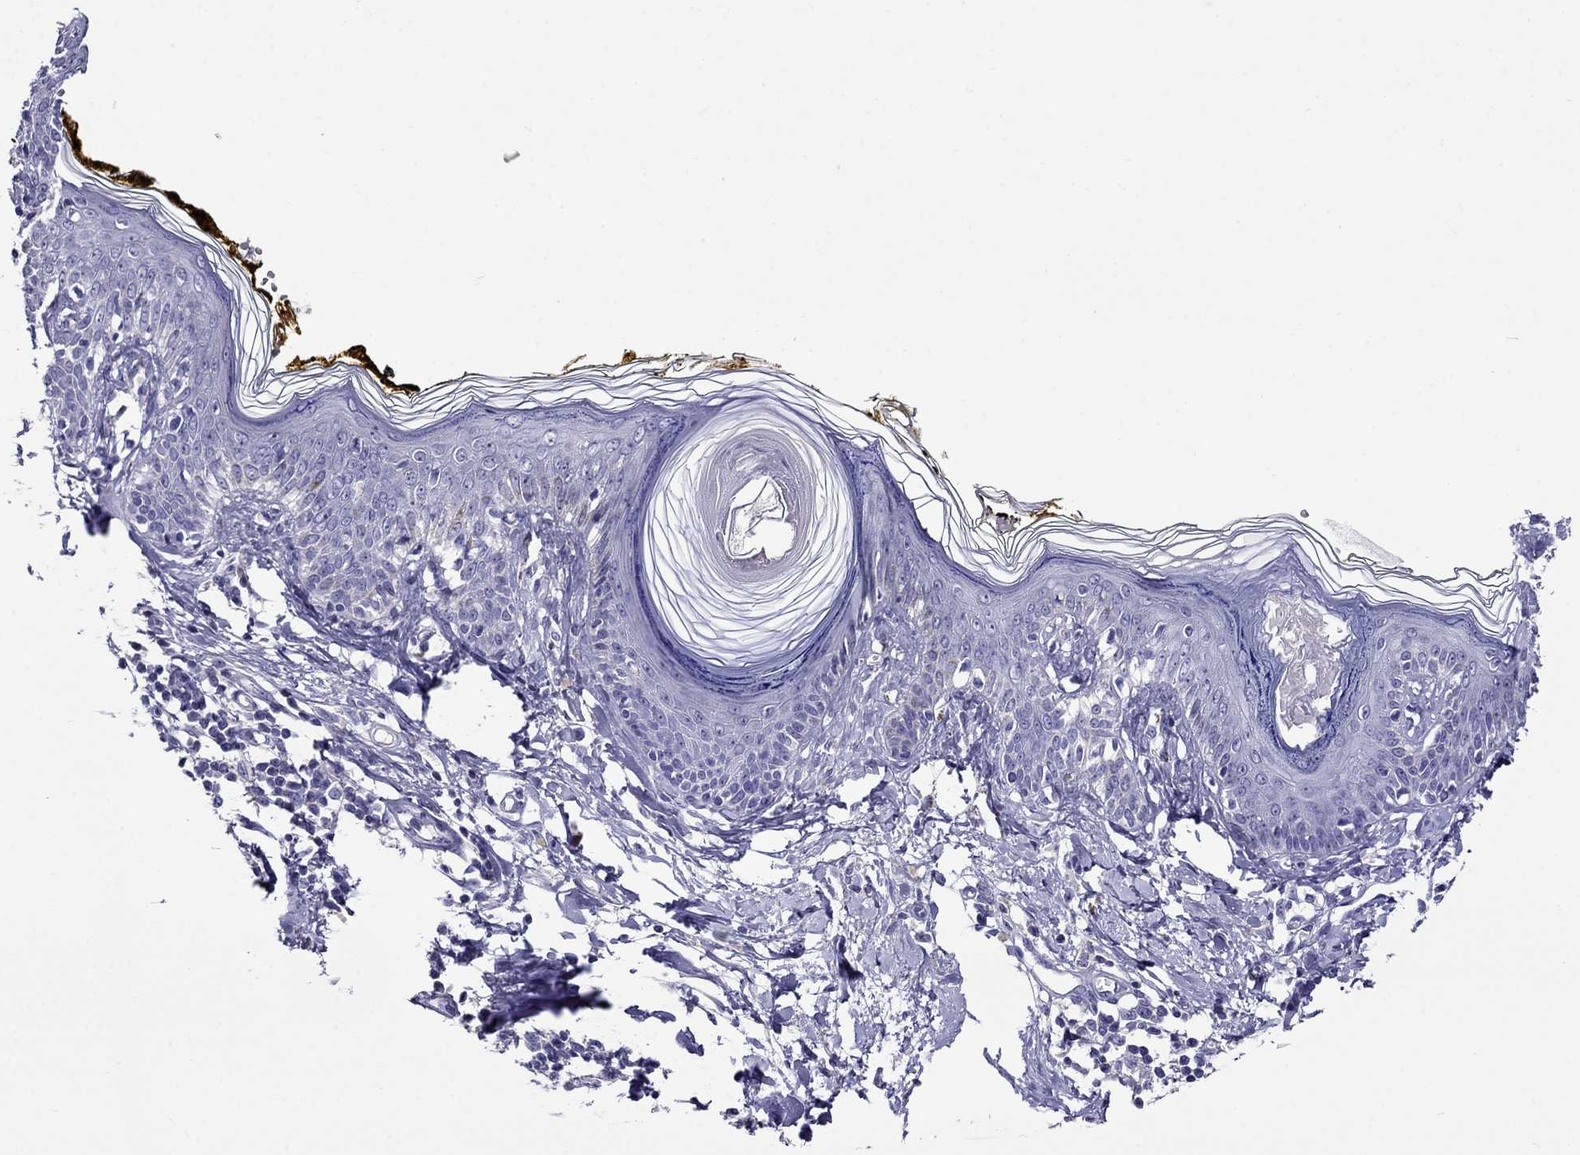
{"staining": {"intensity": "negative", "quantity": "none", "location": "none"}, "tissue": "skin", "cell_type": "Fibroblasts", "image_type": "normal", "snomed": [{"axis": "morphology", "description": "Normal tissue, NOS"}, {"axis": "topography", "description": "Skin"}], "caption": "A histopathology image of skin stained for a protein reveals no brown staining in fibroblasts. Nuclei are stained in blue.", "gene": "SCG2", "patient": {"sex": "male", "age": 76}}